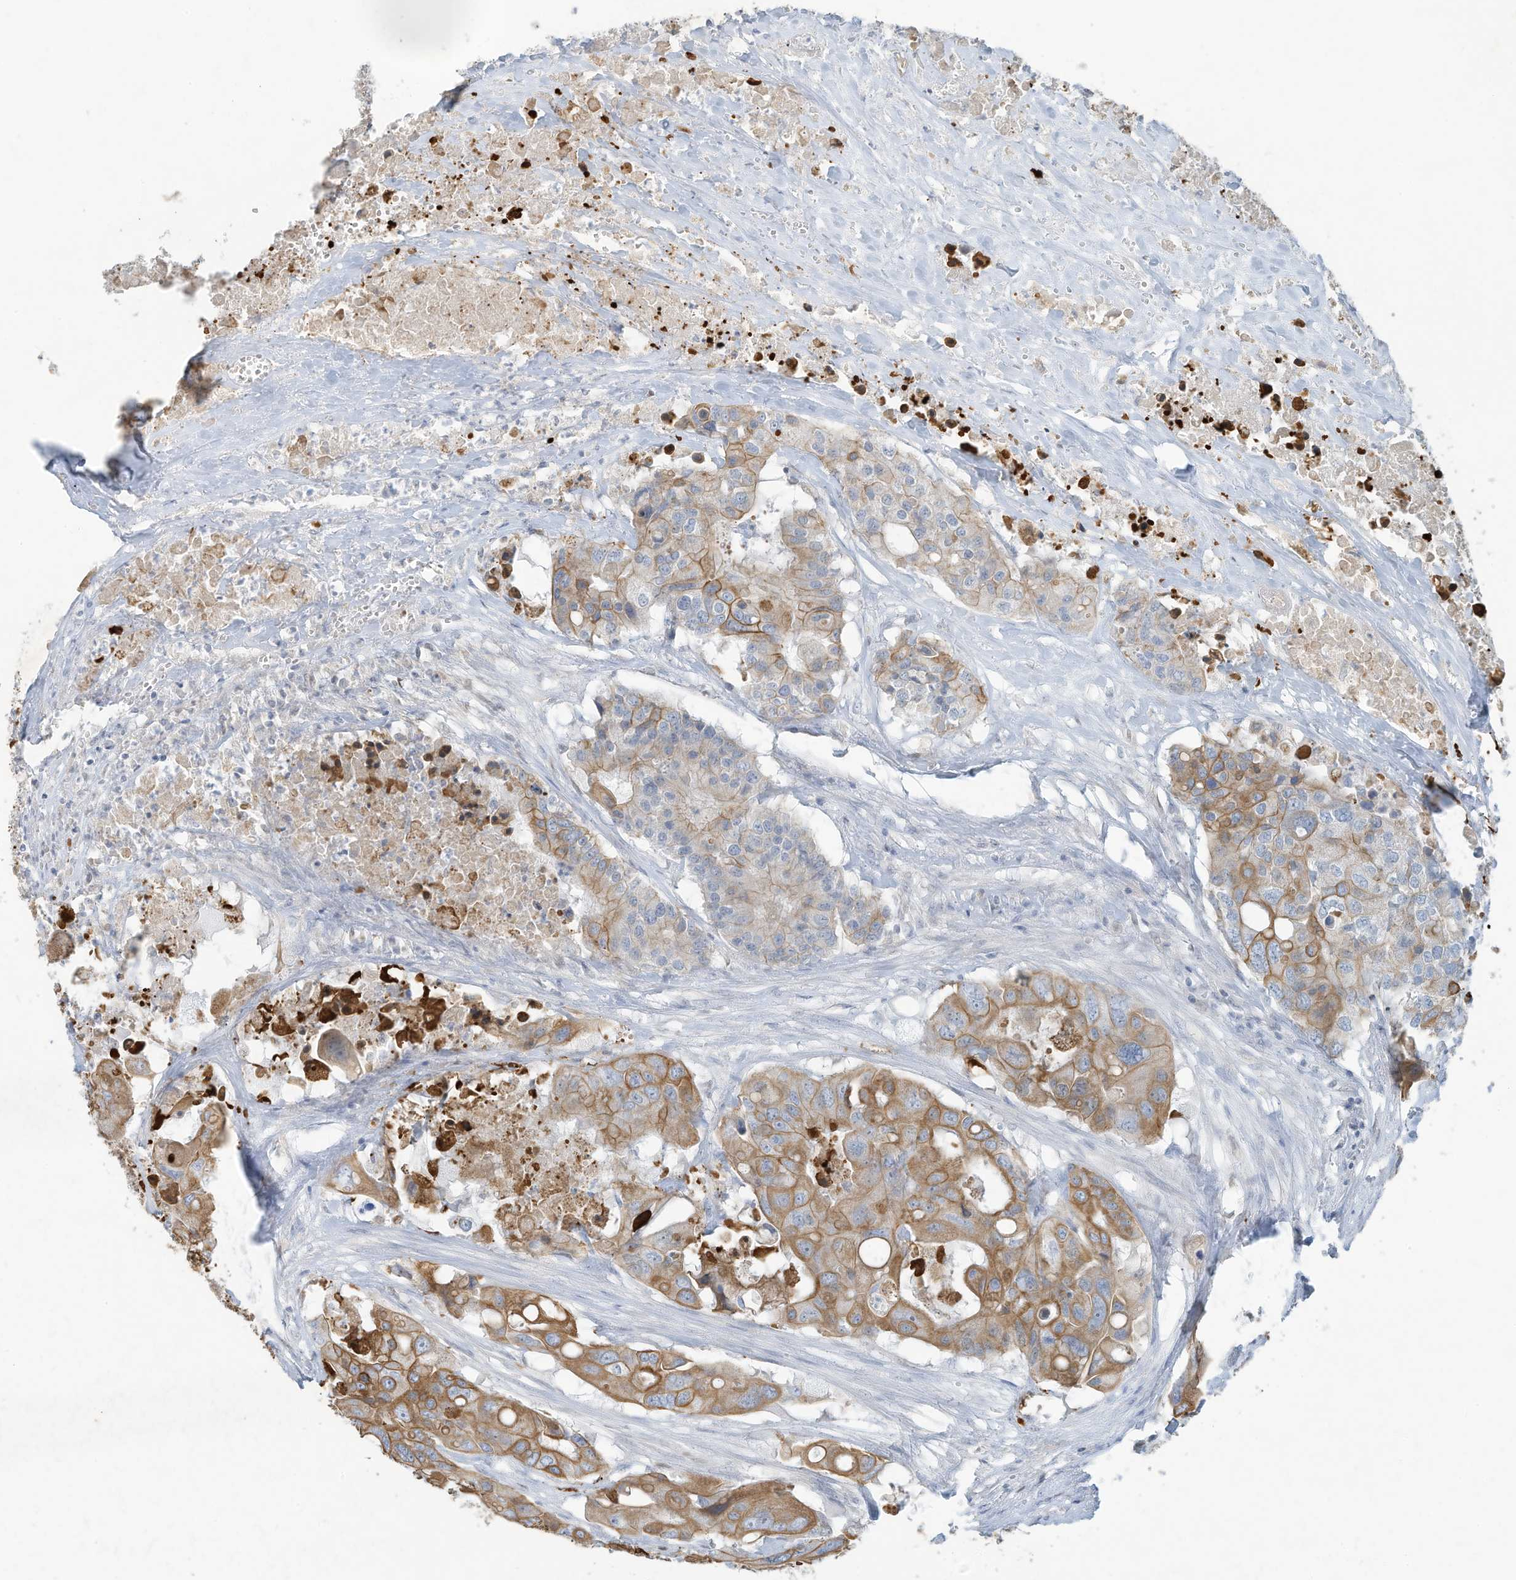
{"staining": {"intensity": "moderate", "quantity": ">75%", "location": "cytoplasmic/membranous"}, "tissue": "colorectal cancer", "cell_type": "Tumor cells", "image_type": "cancer", "snomed": [{"axis": "morphology", "description": "Adenocarcinoma, NOS"}, {"axis": "topography", "description": "Colon"}], "caption": "A high-resolution photomicrograph shows IHC staining of colorectal cancer, which demonstrates moderate cytoplasmic/membranous expression in about >75% of tumor cells. Nuclei are stained in blue.", "gene": "TUBE1", "patient": {"sex": "male", "age": 77}}